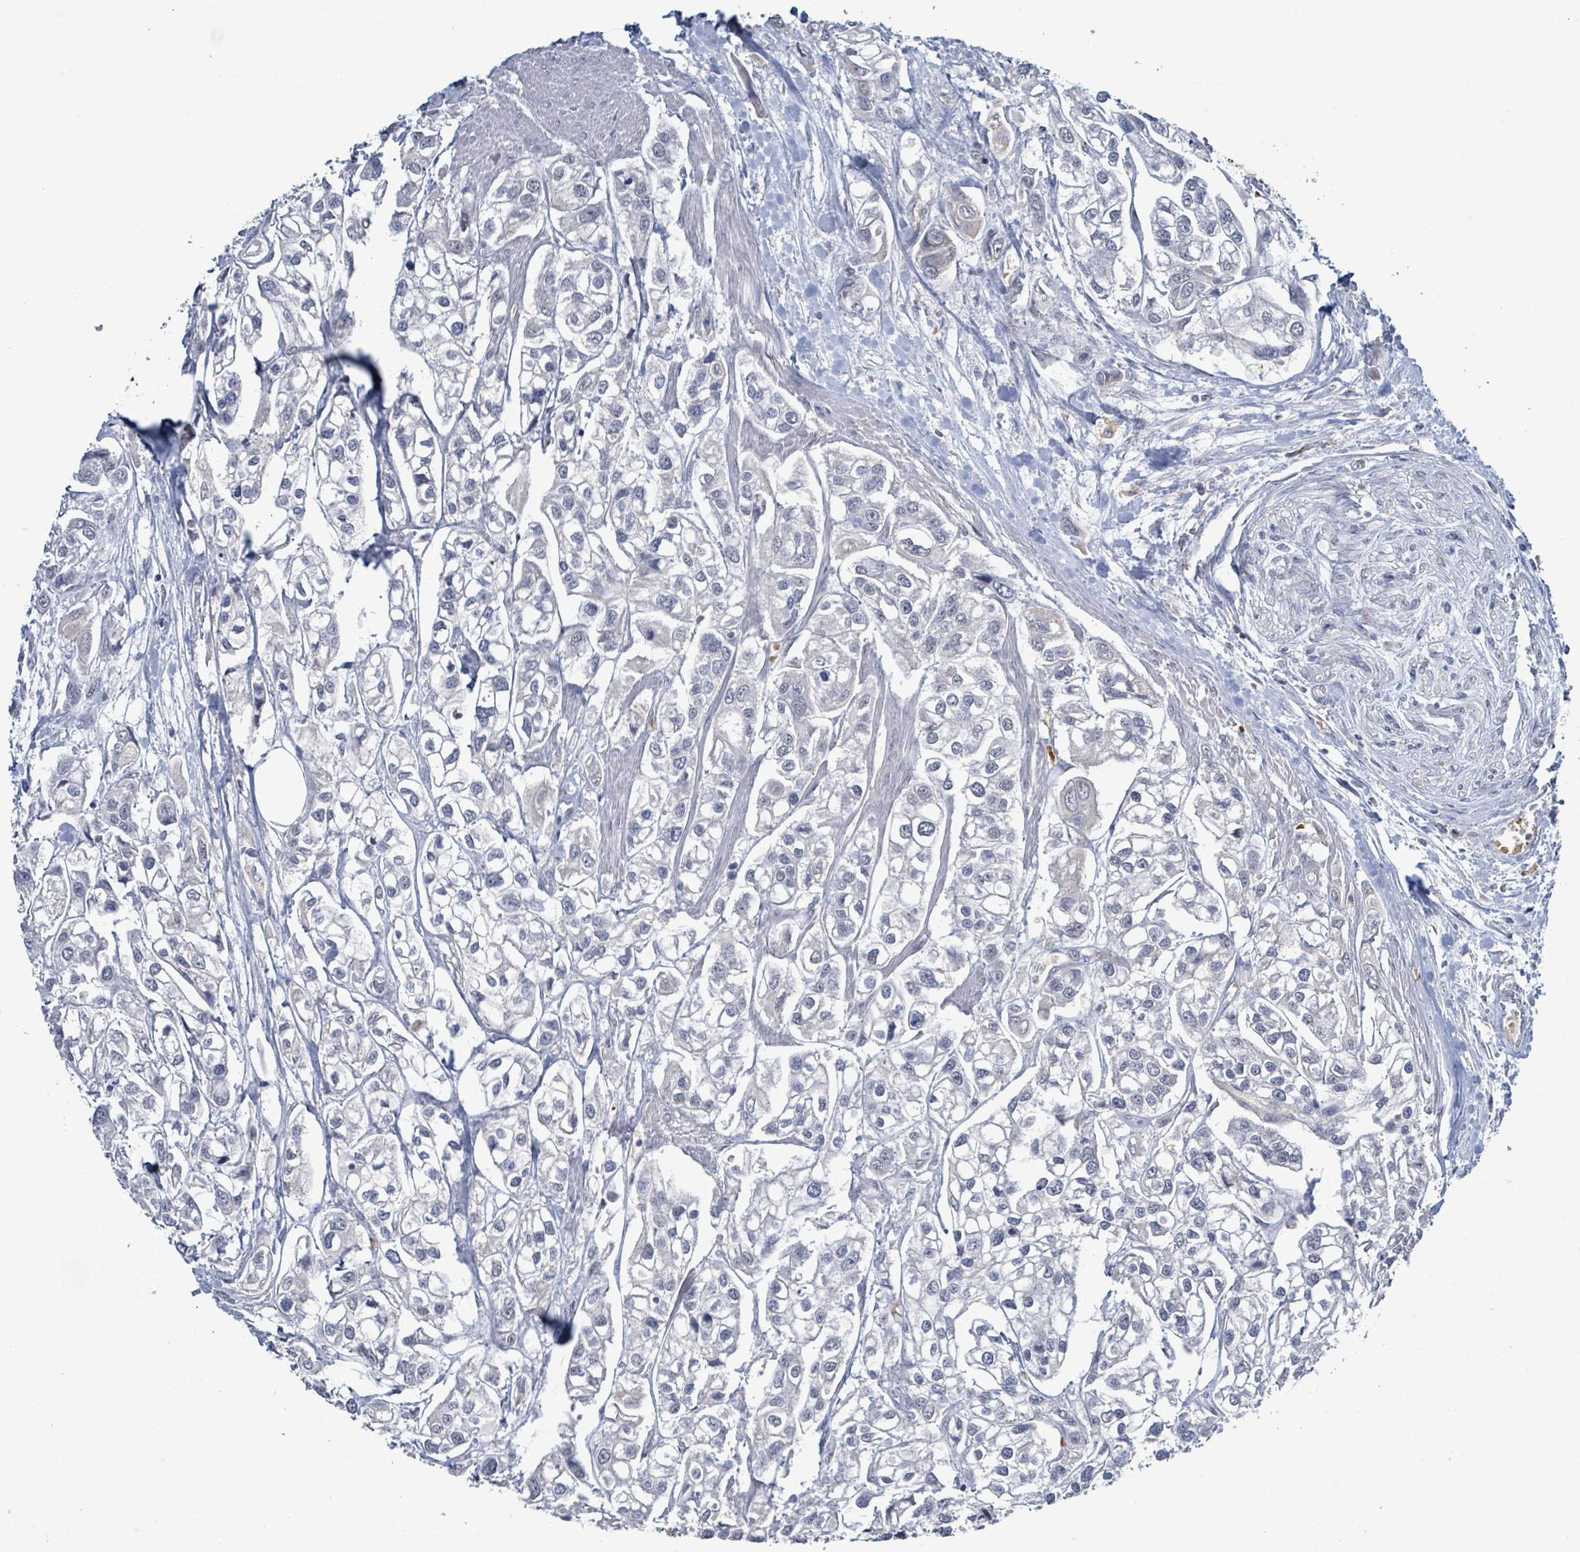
{"staining": {"intensity": "negative", "quantity": "none", "location": "none"}, "tissue": "urothelial cancer", "cell_type": "Tumor cells", "image_type": "cancer", "snomed": [{"axis": "morphology", "description": "Urothelial carcinoma, High grade"}, {"axis": "topography", "description": "Urinary bladder"}], "caption": "This histopathology image is of high-grade urothelial carcinoma stained with IHC to label a protein in brown with the nuclei are counter-stained blue. There is no staining in tumor cells.", "gene": "SEBOX", "patient": {"sex": "male", "age": 67}}